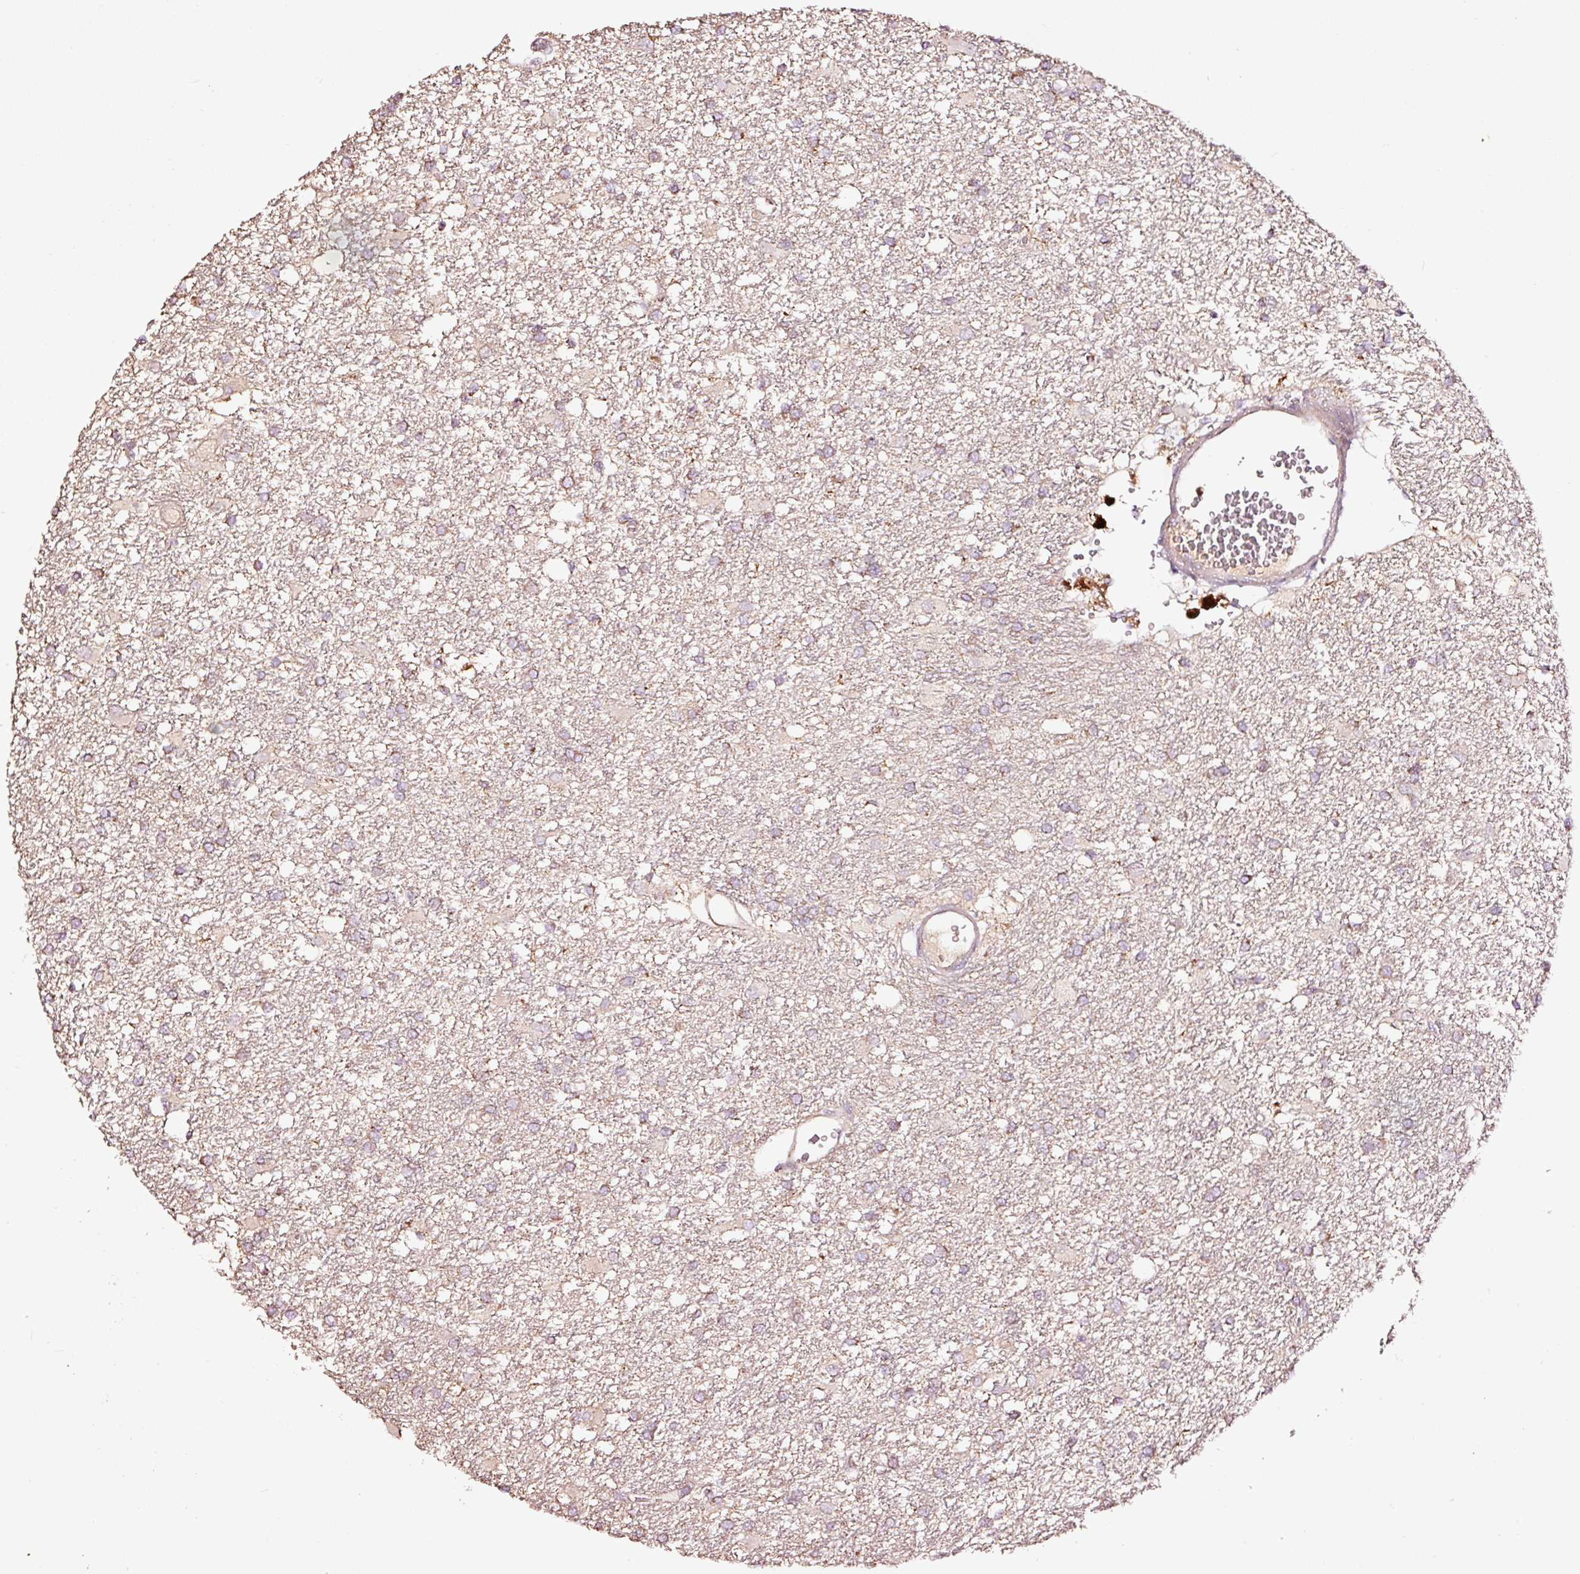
{"staining": {"intensity": "weak", "quantity": "25%-75%", "location": "cytoplasmic/membranous"}, "tissue": "glioma", "cell_type": "Tumor cells", "image_type": "cancer", "snomed": [{"axis": "morphology", "description": "Glioma, malignant, High grade"}, {"axis": "topography", "description": "Brain"}], "caption": "Malignant glioma (high-grade) stained with a brown dye demonstrates weak cytoplasmic/membranous positive staining in approximately 25%-75% of tumor cells.", "gene": "TPM1", "patient": {"sex": "male", "age": 48}}